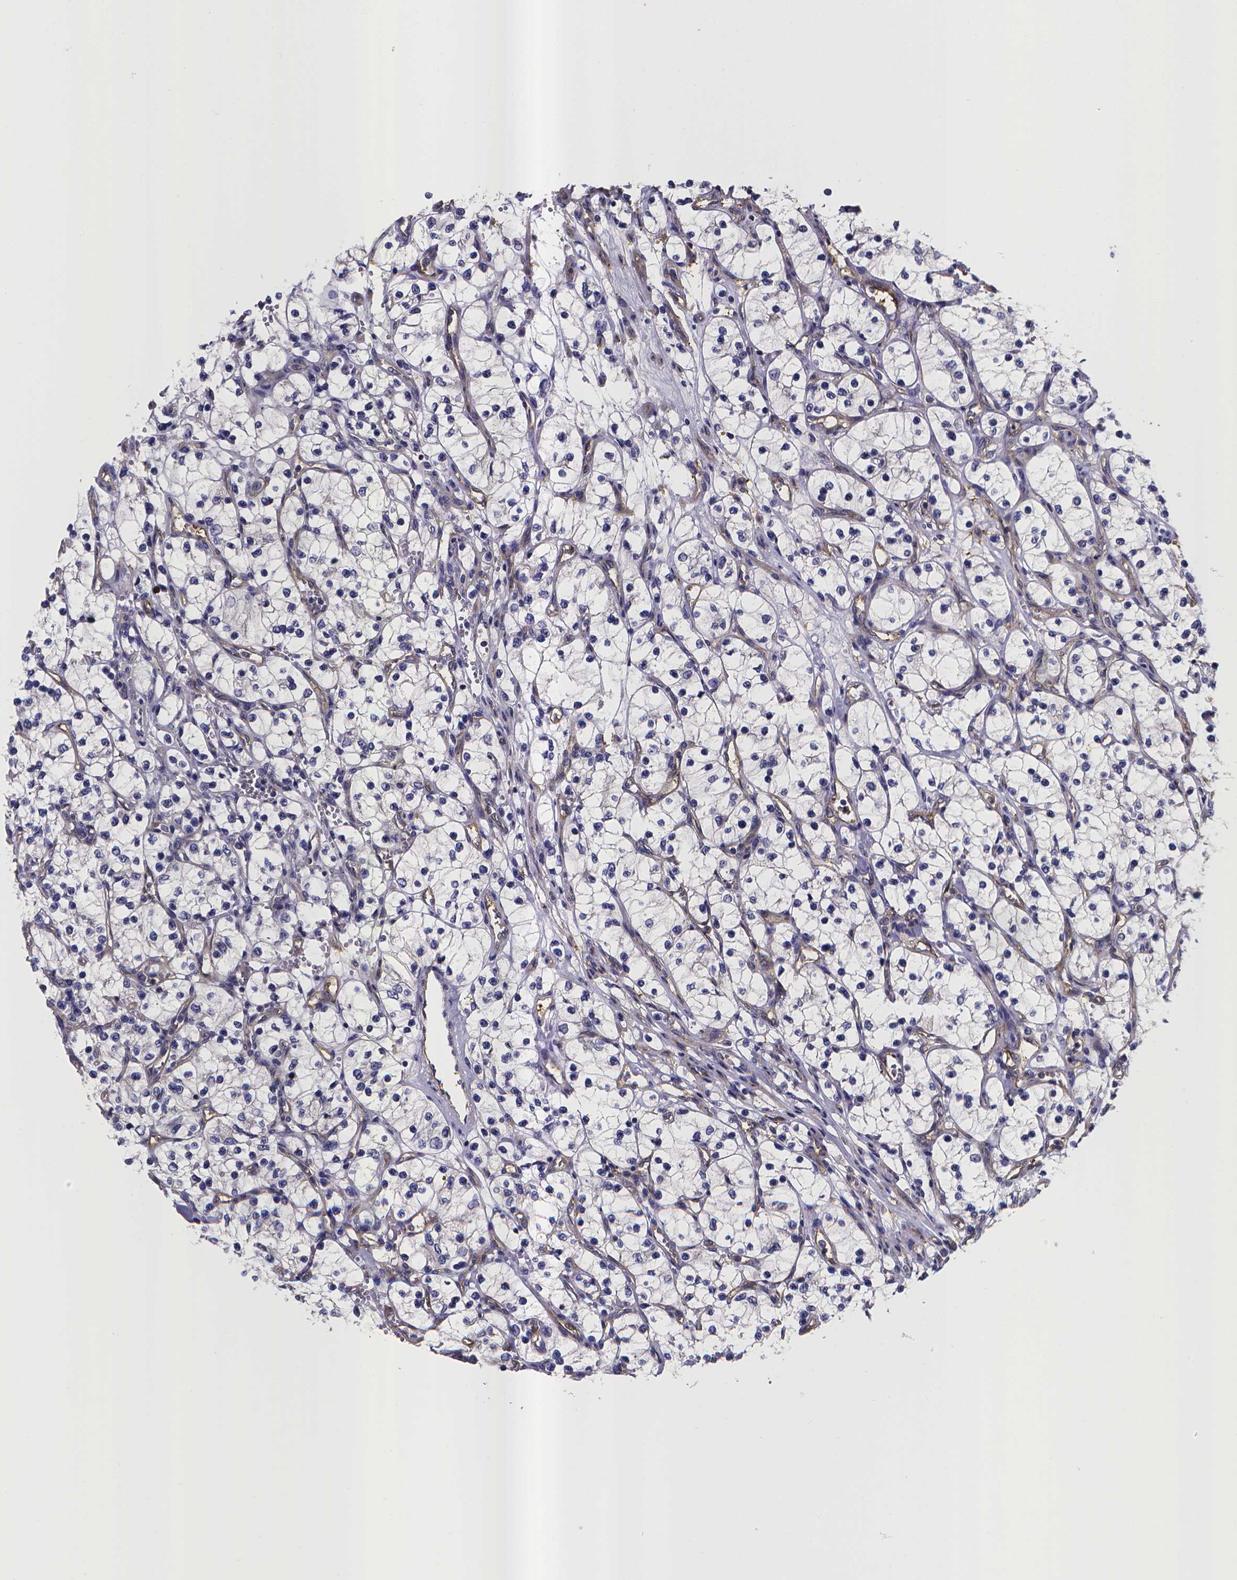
{"staining": {"intensity": "negative", "quantity": "none", "location": "none"}, "tissue": "renal cancer", "cell_type": "Tumor cells", "image_type": "cancer", "snomed": [{"axis": "morphology", "description": "Adenocarcinoma, NOS"}, {"axis": "topography", "description": "Kidney"}], "caption": "The IHC photomicrograph has no significant expression in tumor cells of renal adenocarcinoma tissue. (DAB immunohistochemistry (IHC), high magnification).", "gene": "RERG", "patient": {"sex": "female", "age": 69}}